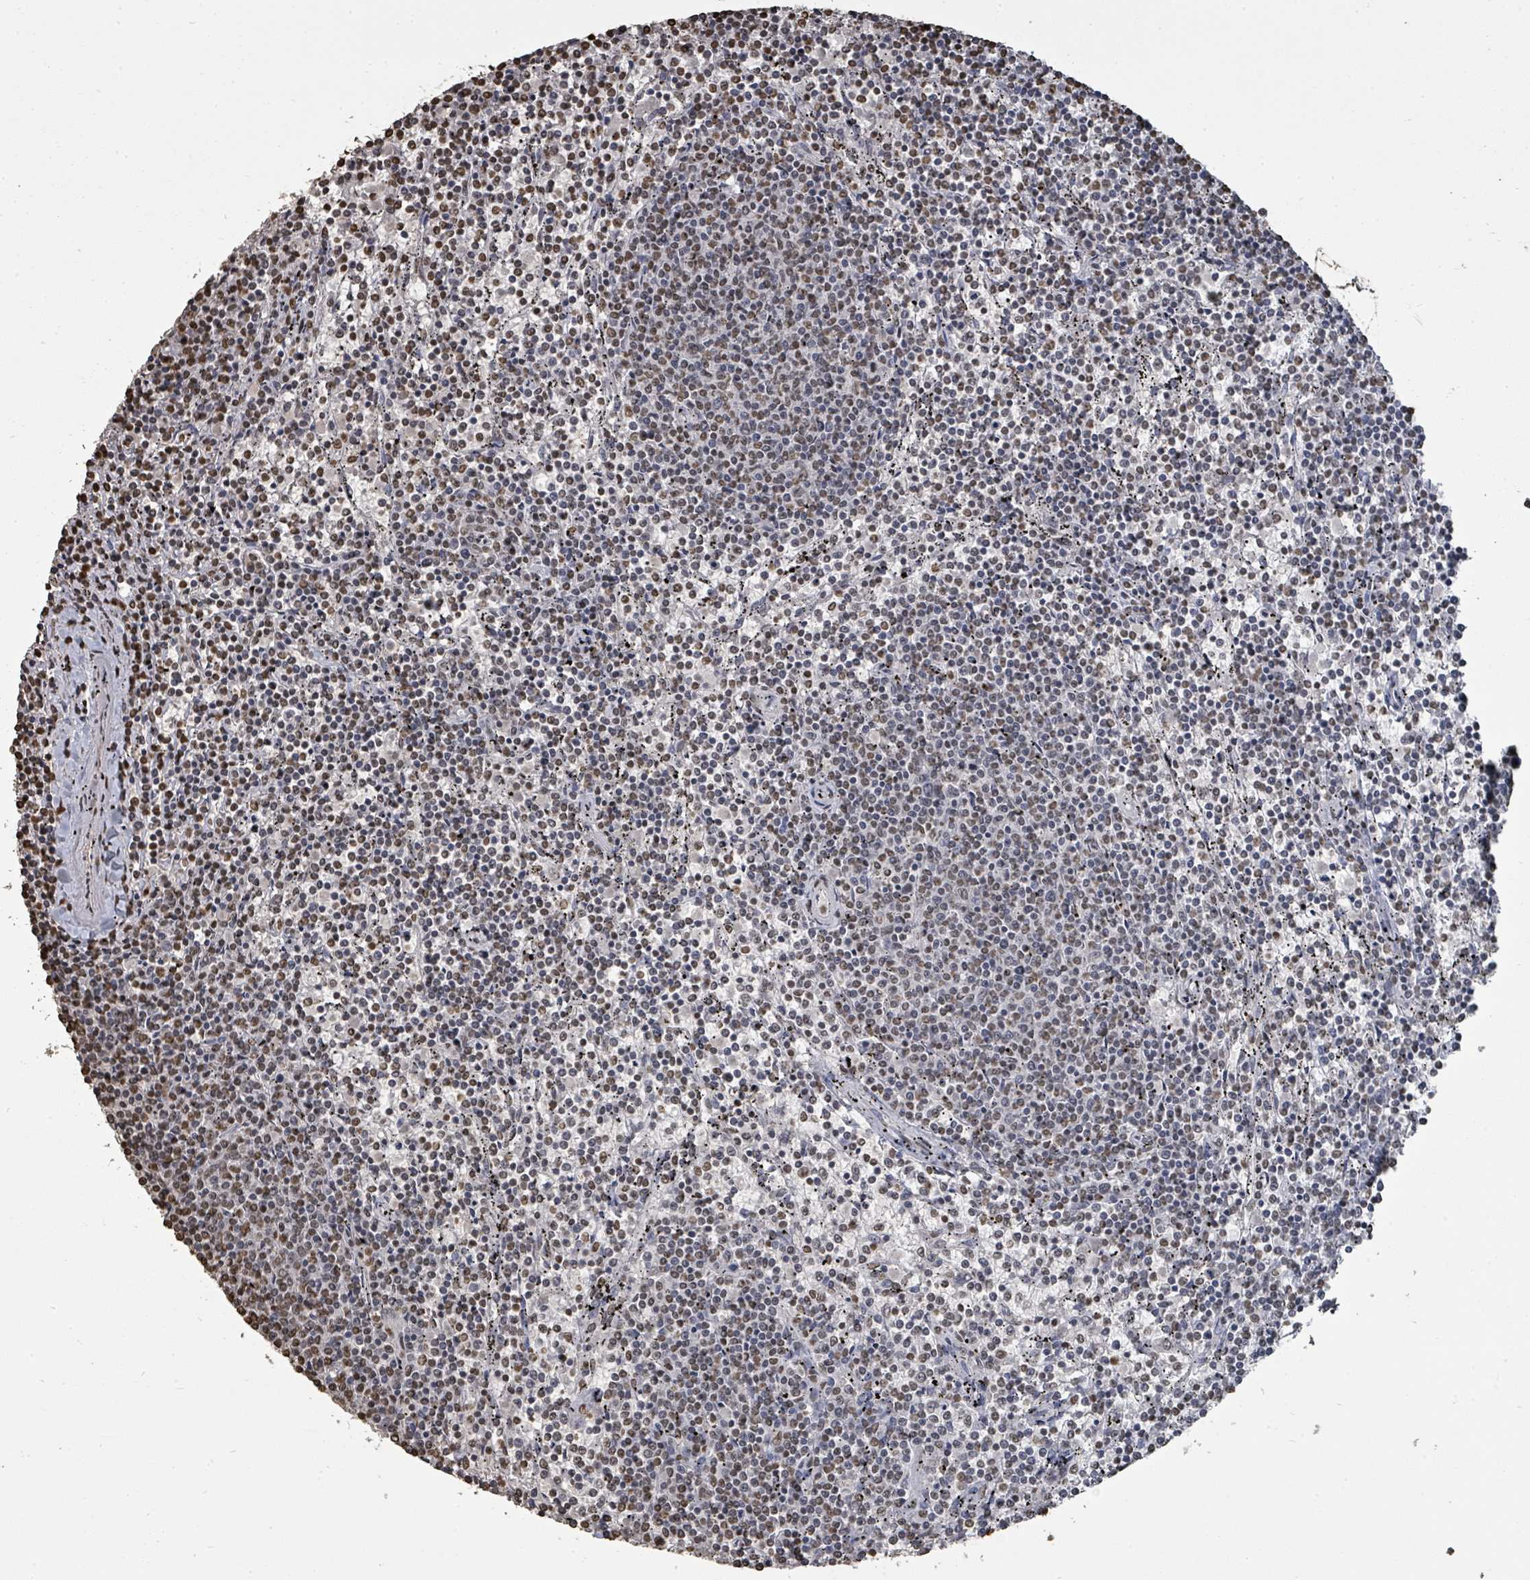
{"staining": {"intensity": "weak", "quantity": "25%-75%", "location": "nuclear"}, "tissue": "lymphoma", "cell_type": "Tumor cells", "image_type": "cancer", "snomed": [{"axis": "morphology", "description": "Malignant lymphoma, non-Hodgkin's type, Low grade"}, {"axis": "topography", "description": "Spleen"}], "caption": "This is an image of immunohistochemistry (IHC) staining of lymphoma, which shows weak expression in the nuclear of tumor cells.", "gene": "MRPS12", "patient": {"sex": "female", "age": 50}}